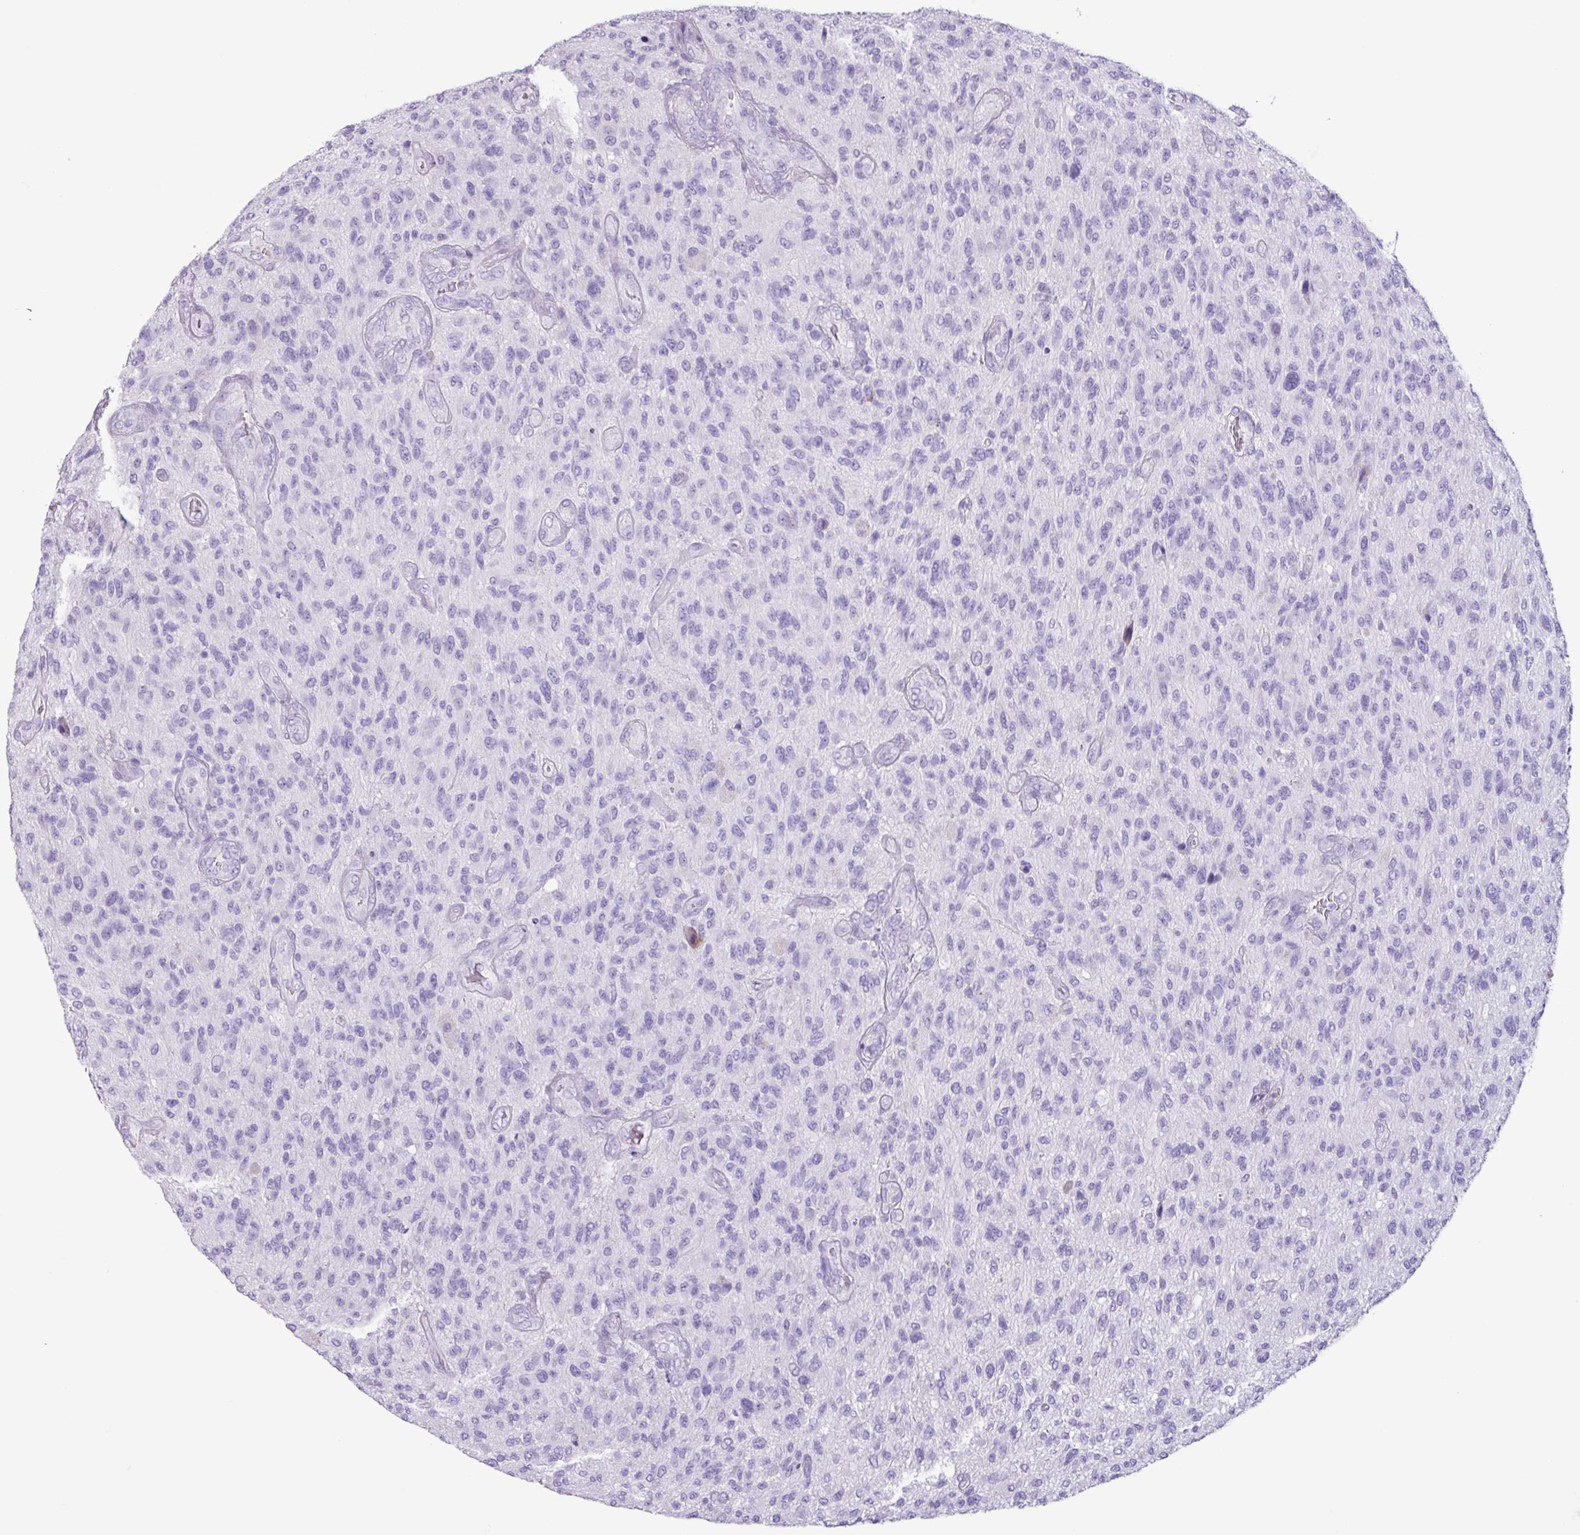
{"staining": {"intensity": "negative", "quantity": "none", "location": "none"}, "tissue": "glioma", "cell_type": "Tumor cells", "image_type": "cancer", "snomed": [{"axis": "morphology", "description": "Glioma, malignant, High grade"}, {"axis": "topography", "description": "Brain"}], "caption": "An image of high-grade glioma (malignant) stained for a protein displays no brown staining in tumor cells.", "gene": "CYSTM1", "patient": {"sex": "male", "age": 47}}